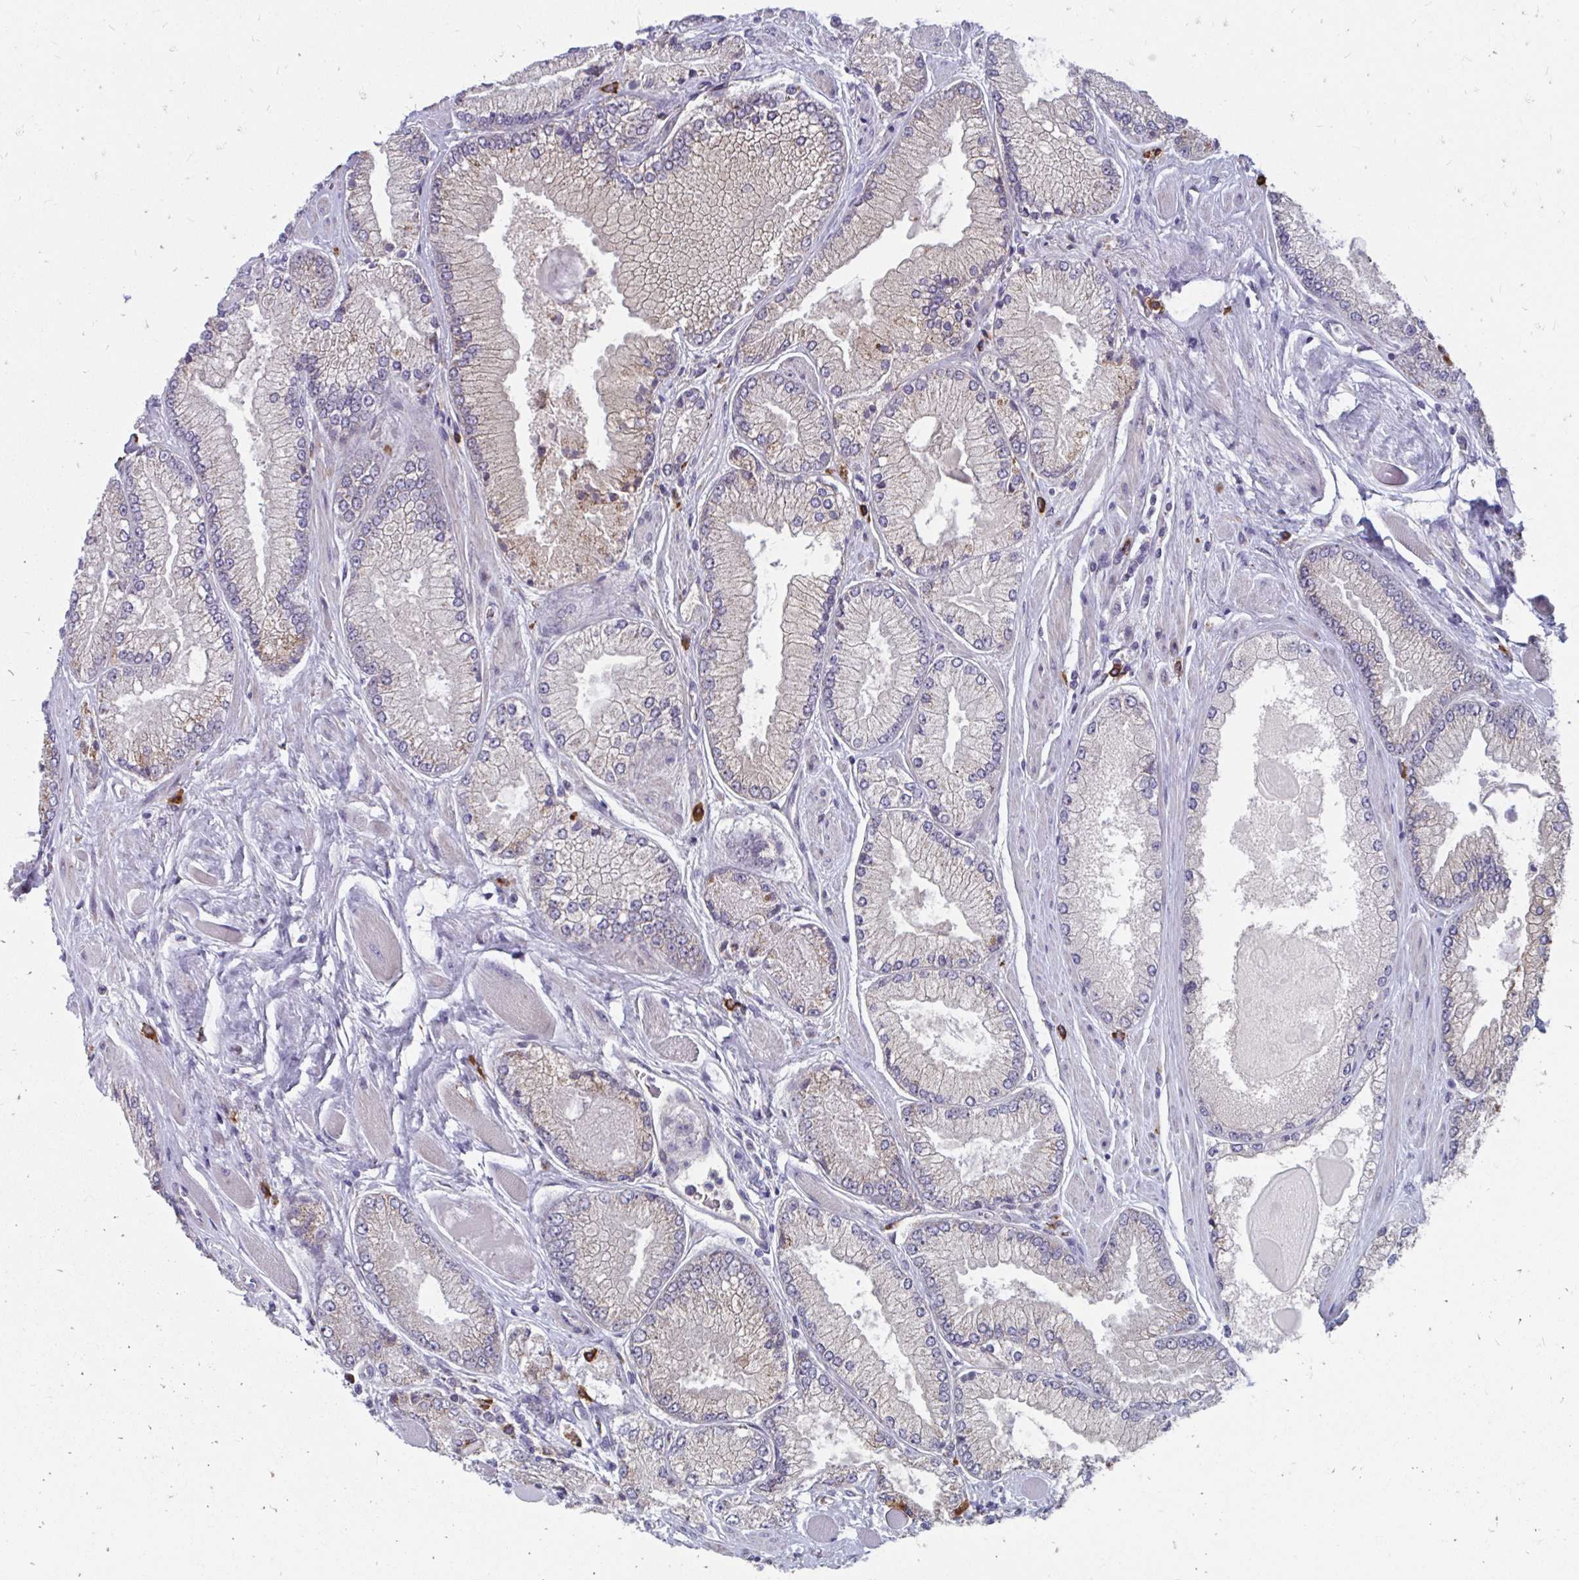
{"staining": {"intensity": "moderate", "quantity": "25%-75%", "location": "cytoplasmic/membranous"}, "tissue": "prostate cancer", "cell_type": "Tumor cells", "image_type": "cancer", "snomed": [{"axis": "morphology", "description": "Adenocarcinoma, Low grade"}, {"axis": "topography", "description": "Prostate"}], "caption": "A brown stain shows moderate cytoplasmic/membranous expression of a protein in prostate adenocarcinoma (low-grade) tumor cells.", "gene": "PABIR3", "patient": {"sex": "male", "age": 67}}